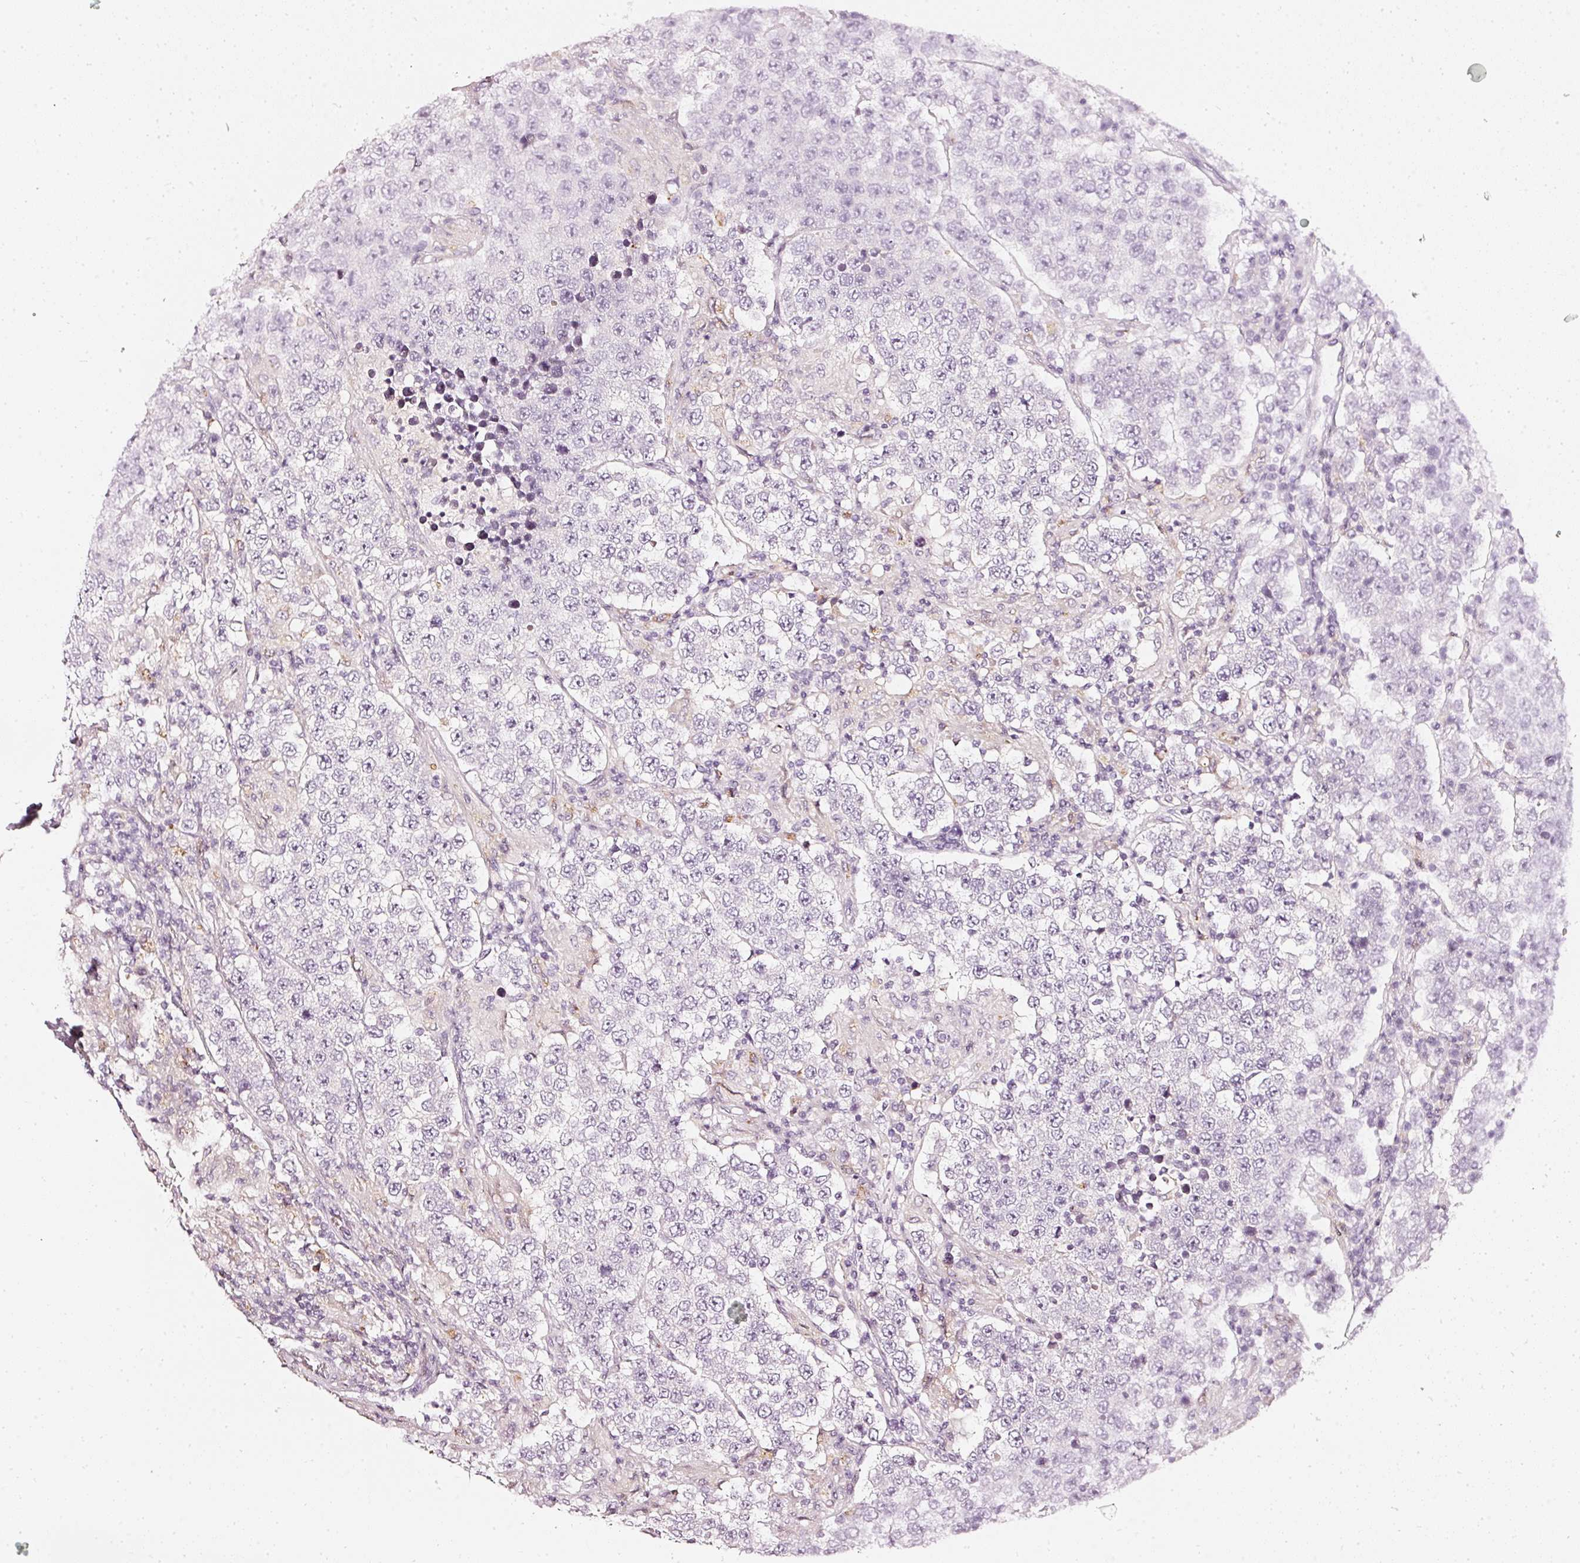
{"staining": {"intensity": "negative", "quantity": "none", "location": "none"}, "tissue": "testis cancer", "cell_type": "Tumor cells", "image_type": "cancer", "snomed": [{"axis": "morphology", "description": "Normal tissue, NOS"}, {"axis": "morphology", "description": "Urothelial carcinoma, High grade"}, {"axis": "morphology", "description": "Seminoma, NOS"}, {"axis": "morphology", "description": "Carcinoma, Embryonal, NOS"}, {"axis": "topography", "description": "Urinary bladder"}, {"axis": "topography", "description": "Testis"}], "caption": "The immunohistochemistry (IHC) photomicrograph has no significant positivity in tumor cells of embryonal carcinoma (testis) tissue. Nuclei are stained in blue.", "gene": "CNP", "patient": {"sex": "male", "age": 41}}